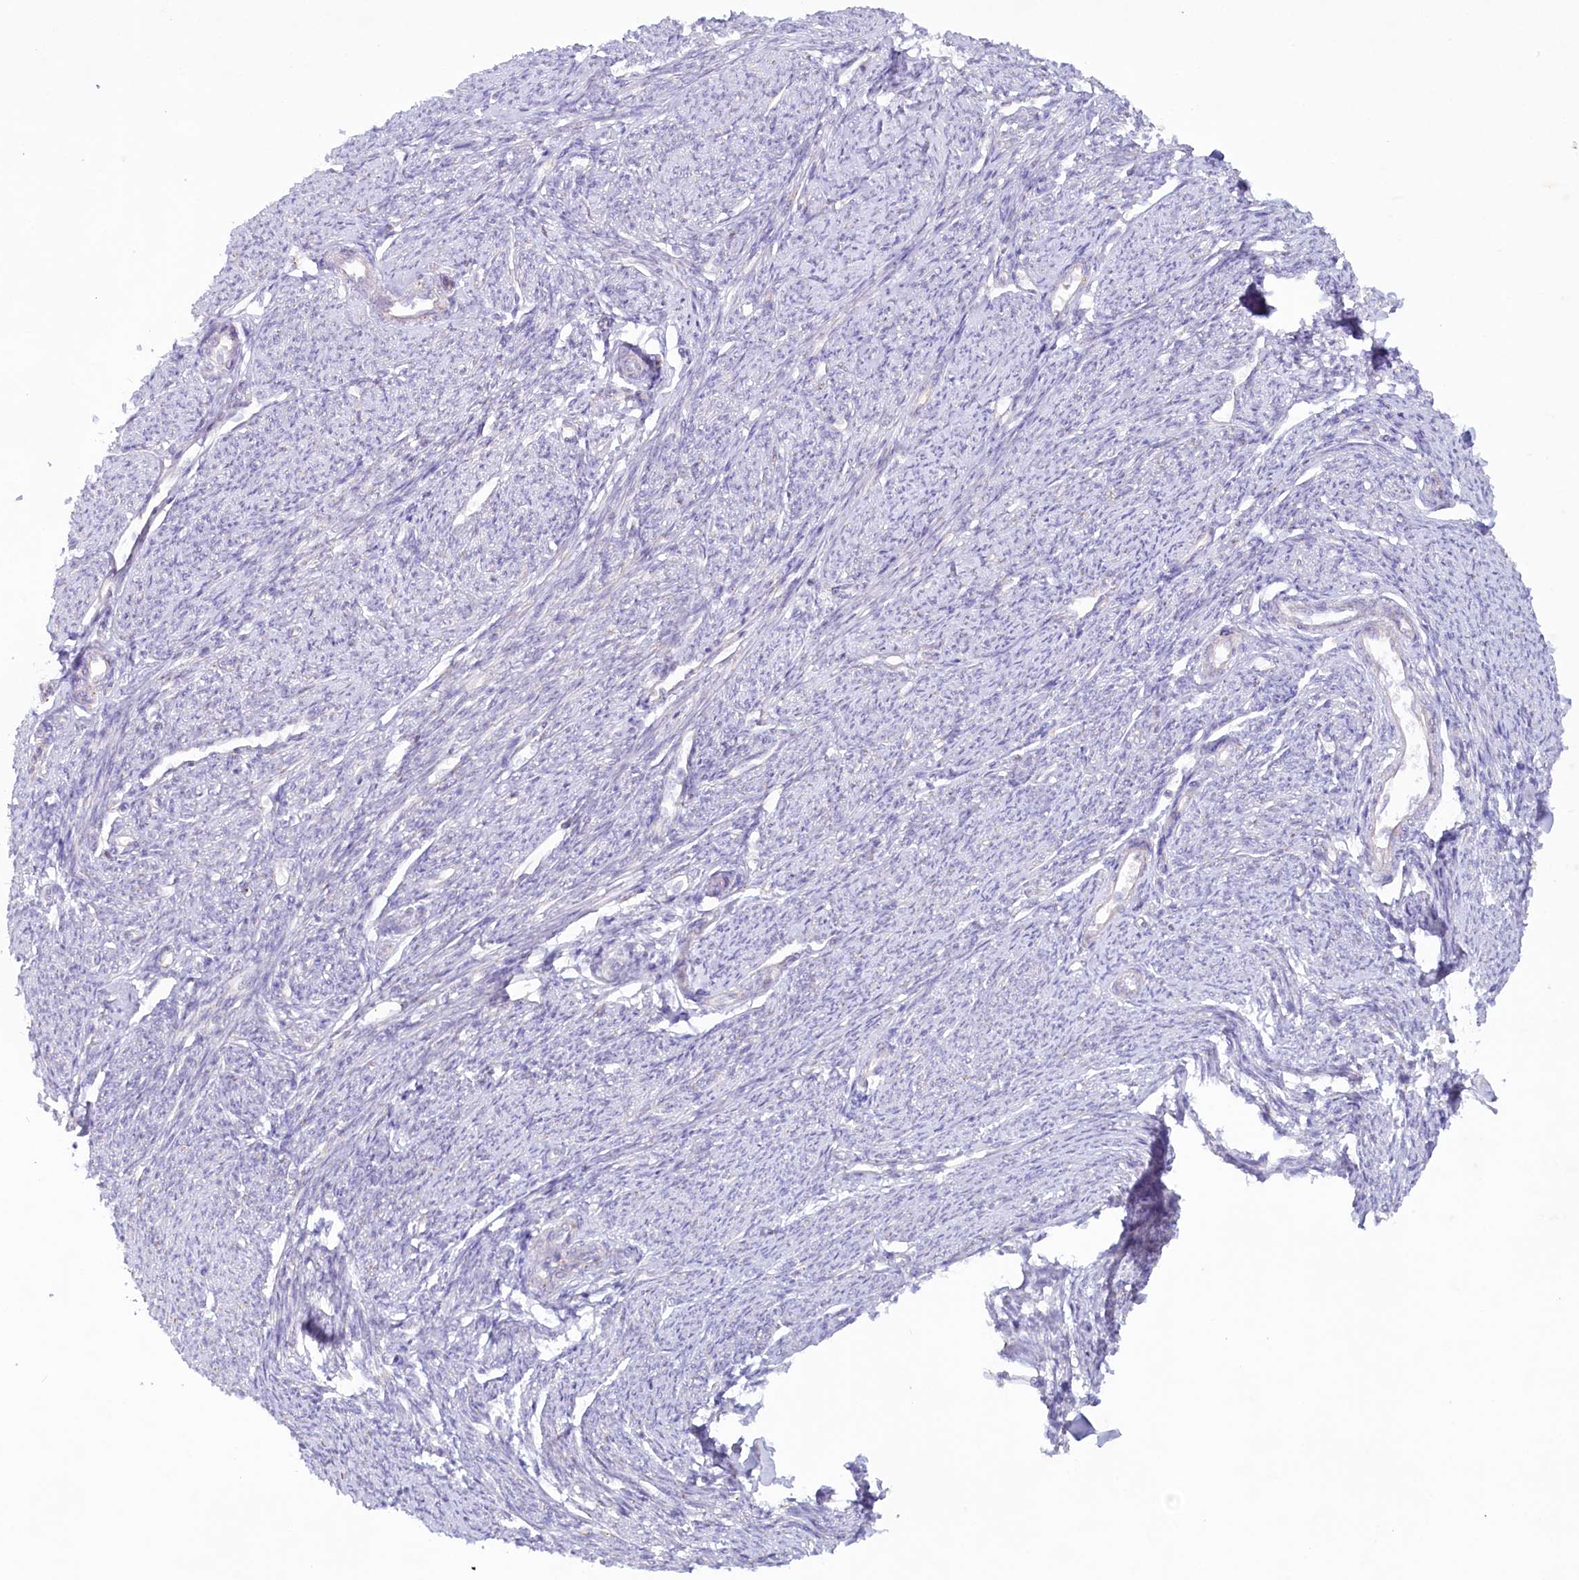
{"staining": {"intensity": "negative", "quantity": "none", "location": "none"}, "tissue": "smooth muscle", "cell_type": "Smooth muscle cells", "image_type": "normal", "snomed": [{"axis": "morphology", "description": "Normal tissue, NOS"}, {"axis": "topography", "description": "Smooth muscle"}, {"axis": "topography", "description": "Uterus"}], "caption": "An immunohistochemistry (IHC) image of unremarkable smooth muscle is shown. There is no staining in smooth muscle cells of smooth muscle. The staining is performed using DAB brown chromogen with nuclei counter-stained in using hematoxylin.", "gene": "TNIP1", "patient": {"sex": "female", "age": 59}}